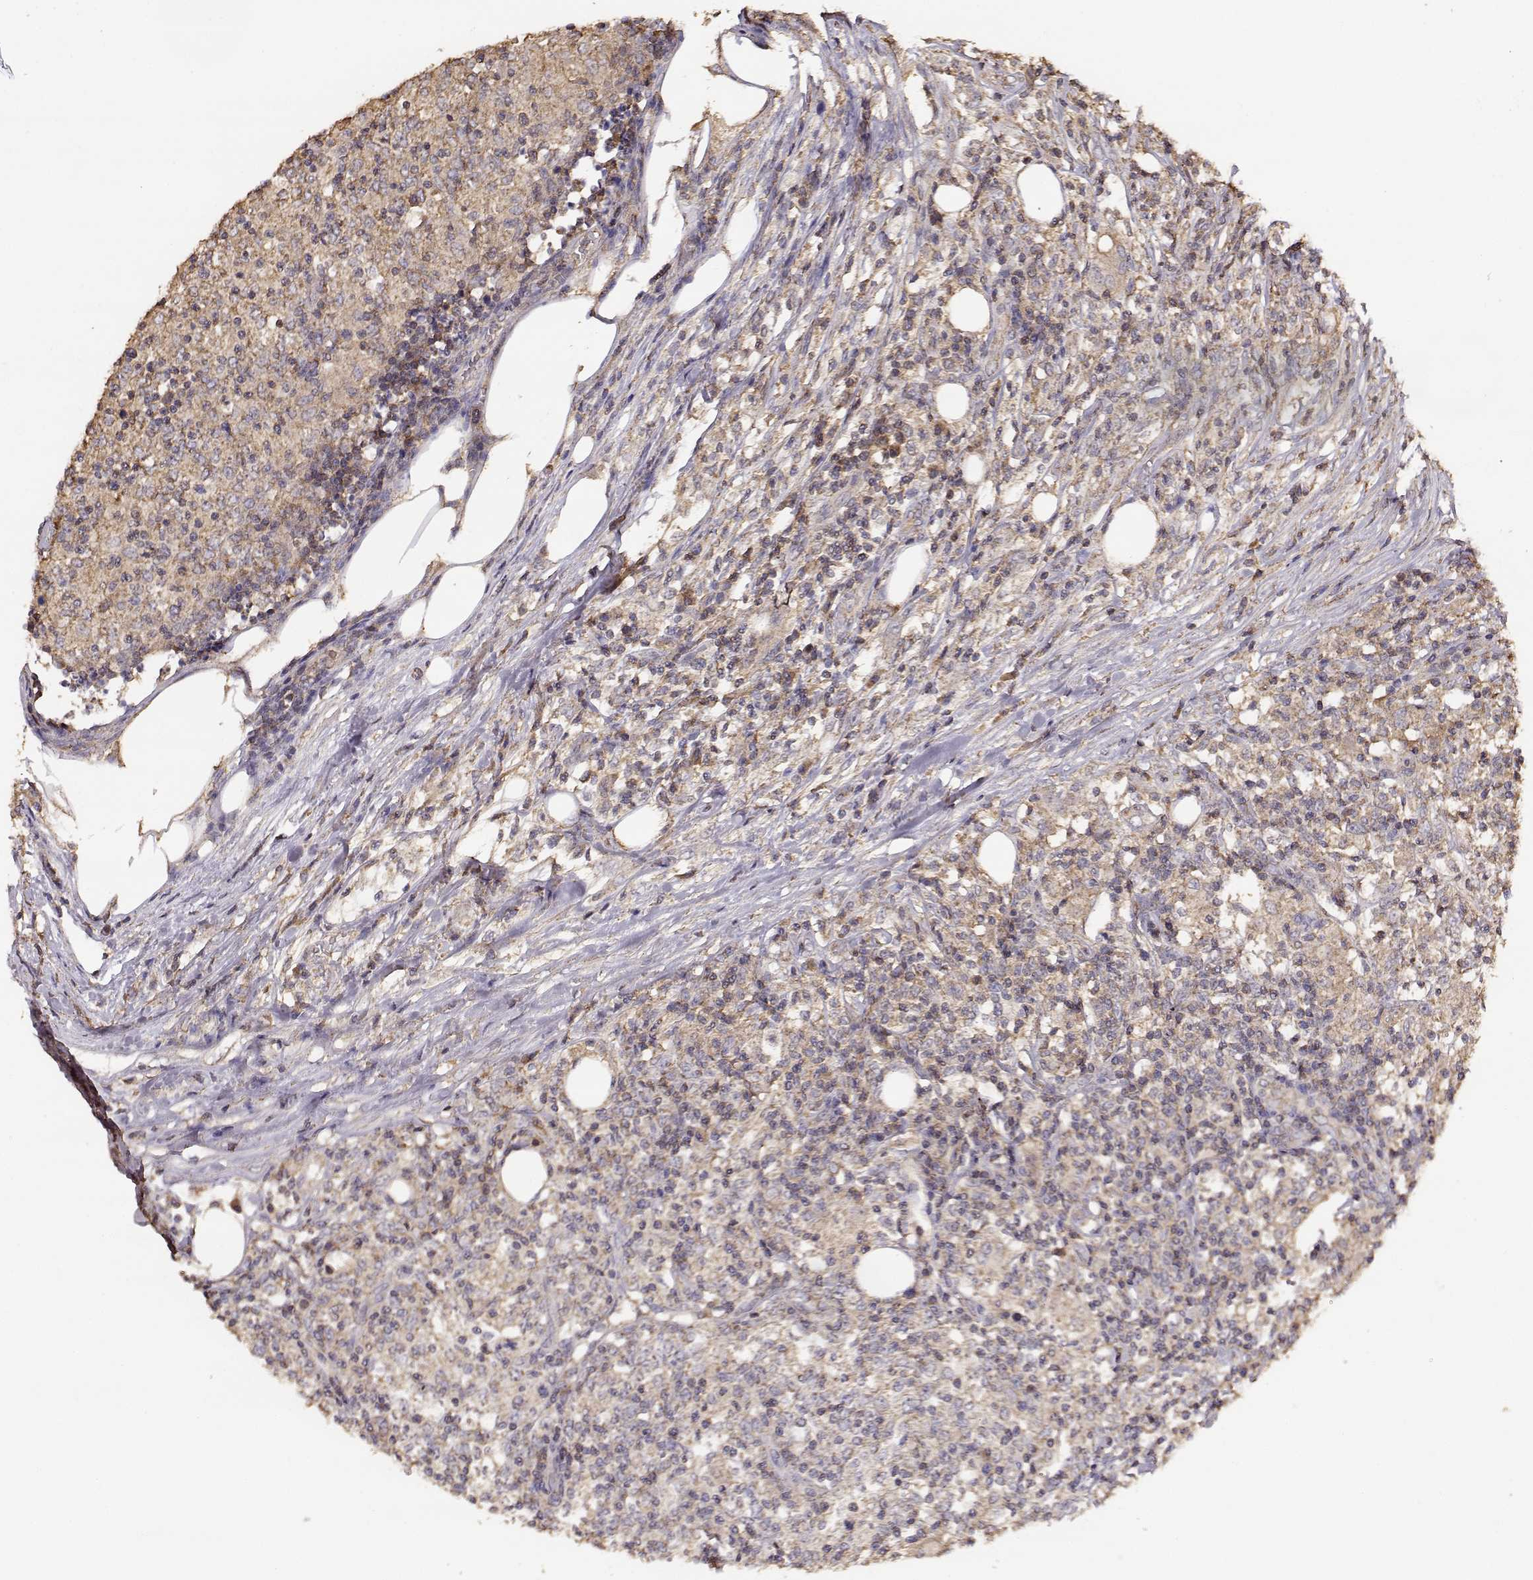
{"staining": {"intensity": "weak", "quantity": ">75%", "location": "cytoplasmic/membranous"}, "tissue": "lymphoma", "cell_type": "Tumor cells", "image_type": "cancer", "snomed": [{"axis": "morphology", "description": "Malignant lymphoma, non-Hodgkin's type, High grade"}, {"axis": "topography", "description": "Lymph node"}], "caption": "High-power microscopy captured an immunohistochemistry (IHC) photomicrograph of lymphoma, revealing weak cytoplasmic/membranous expression in approximately >75% of tumor cells.", "gene": "TARS3", "patient": {"sex": "female", "age": 84}}